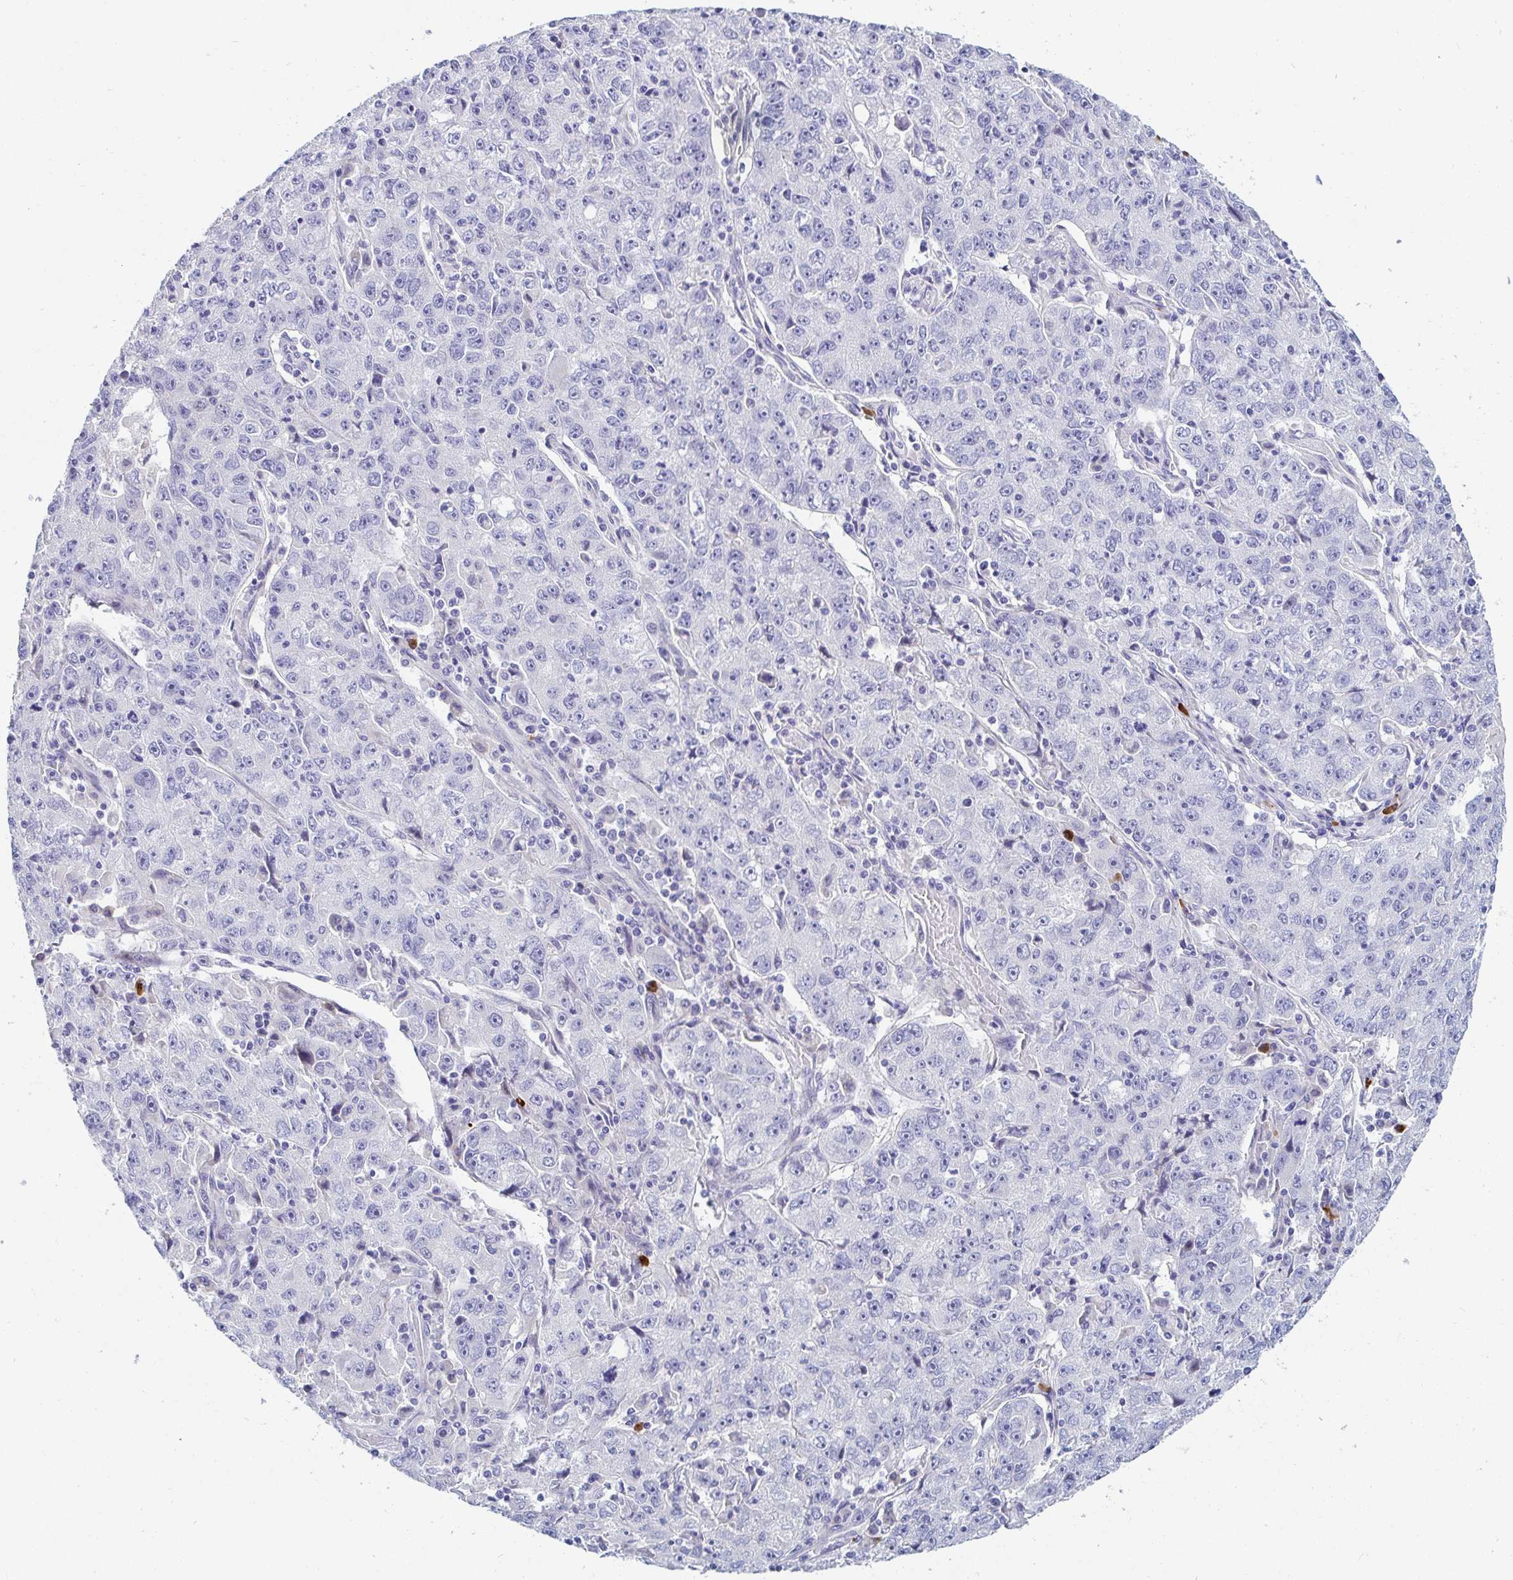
{"staining": {"intensity": "negative", "quantity": "none", "location": "none"}, "tissue": "lung cancer", "cell_type": "Tumor cells", "image_type": "cancer", "snomed": [{"axis": "morphology", "description": "Normal morphology"}, {"axis": "morphology", "description": "Adenocarcinoma, NOS"}, {"axis": "topography", "description": "Lymph node"}, {"axis": "topography", "description": "Lung"}], "caption": "This is a micrograph of IHC staining of adenocarcinoma (lung), which shows no staining in tumor cells. (DAB IHC, high magnification).", "gene": "C4orf17", "patient": {"sex": "female", "age": 57}}